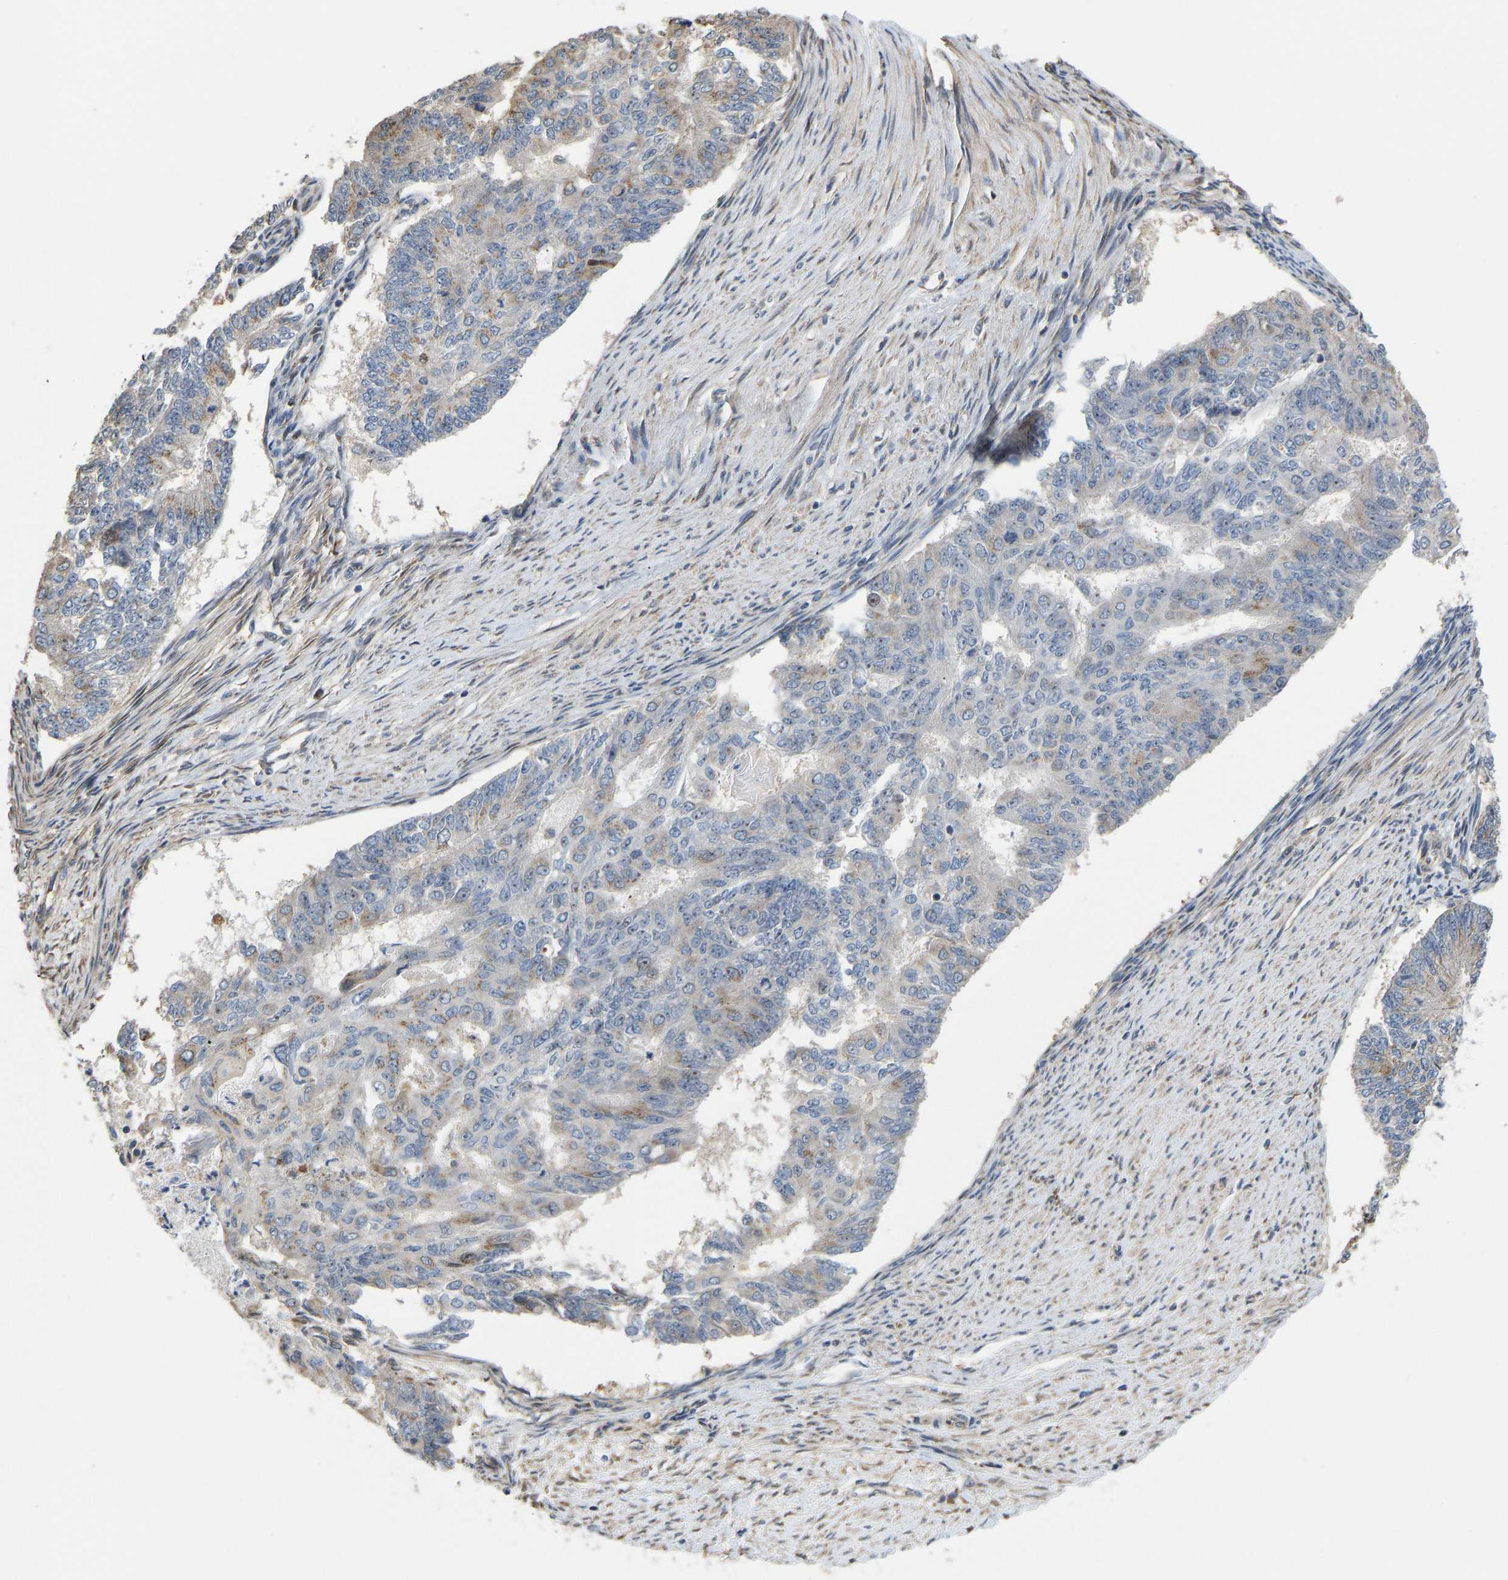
{"staining": {"intensity": "weak", "quantity": "<25%", "location": "cytoplasmic/membranous"}, "tissue": "endometrial cancer", "cell_type": "Tumor cells", "image_type": "cancer", "snomed": [{"axis": "morphology", "description": "Adenocarcinoma, NOS"}, {"axis": "topography", "description": "Endometrium"}], "caption": "Tumor cells are negative for brown protein staining in endometrial cancer.", "gene": "YIPF4", "patient": {"sex": "female", "age": 32}}